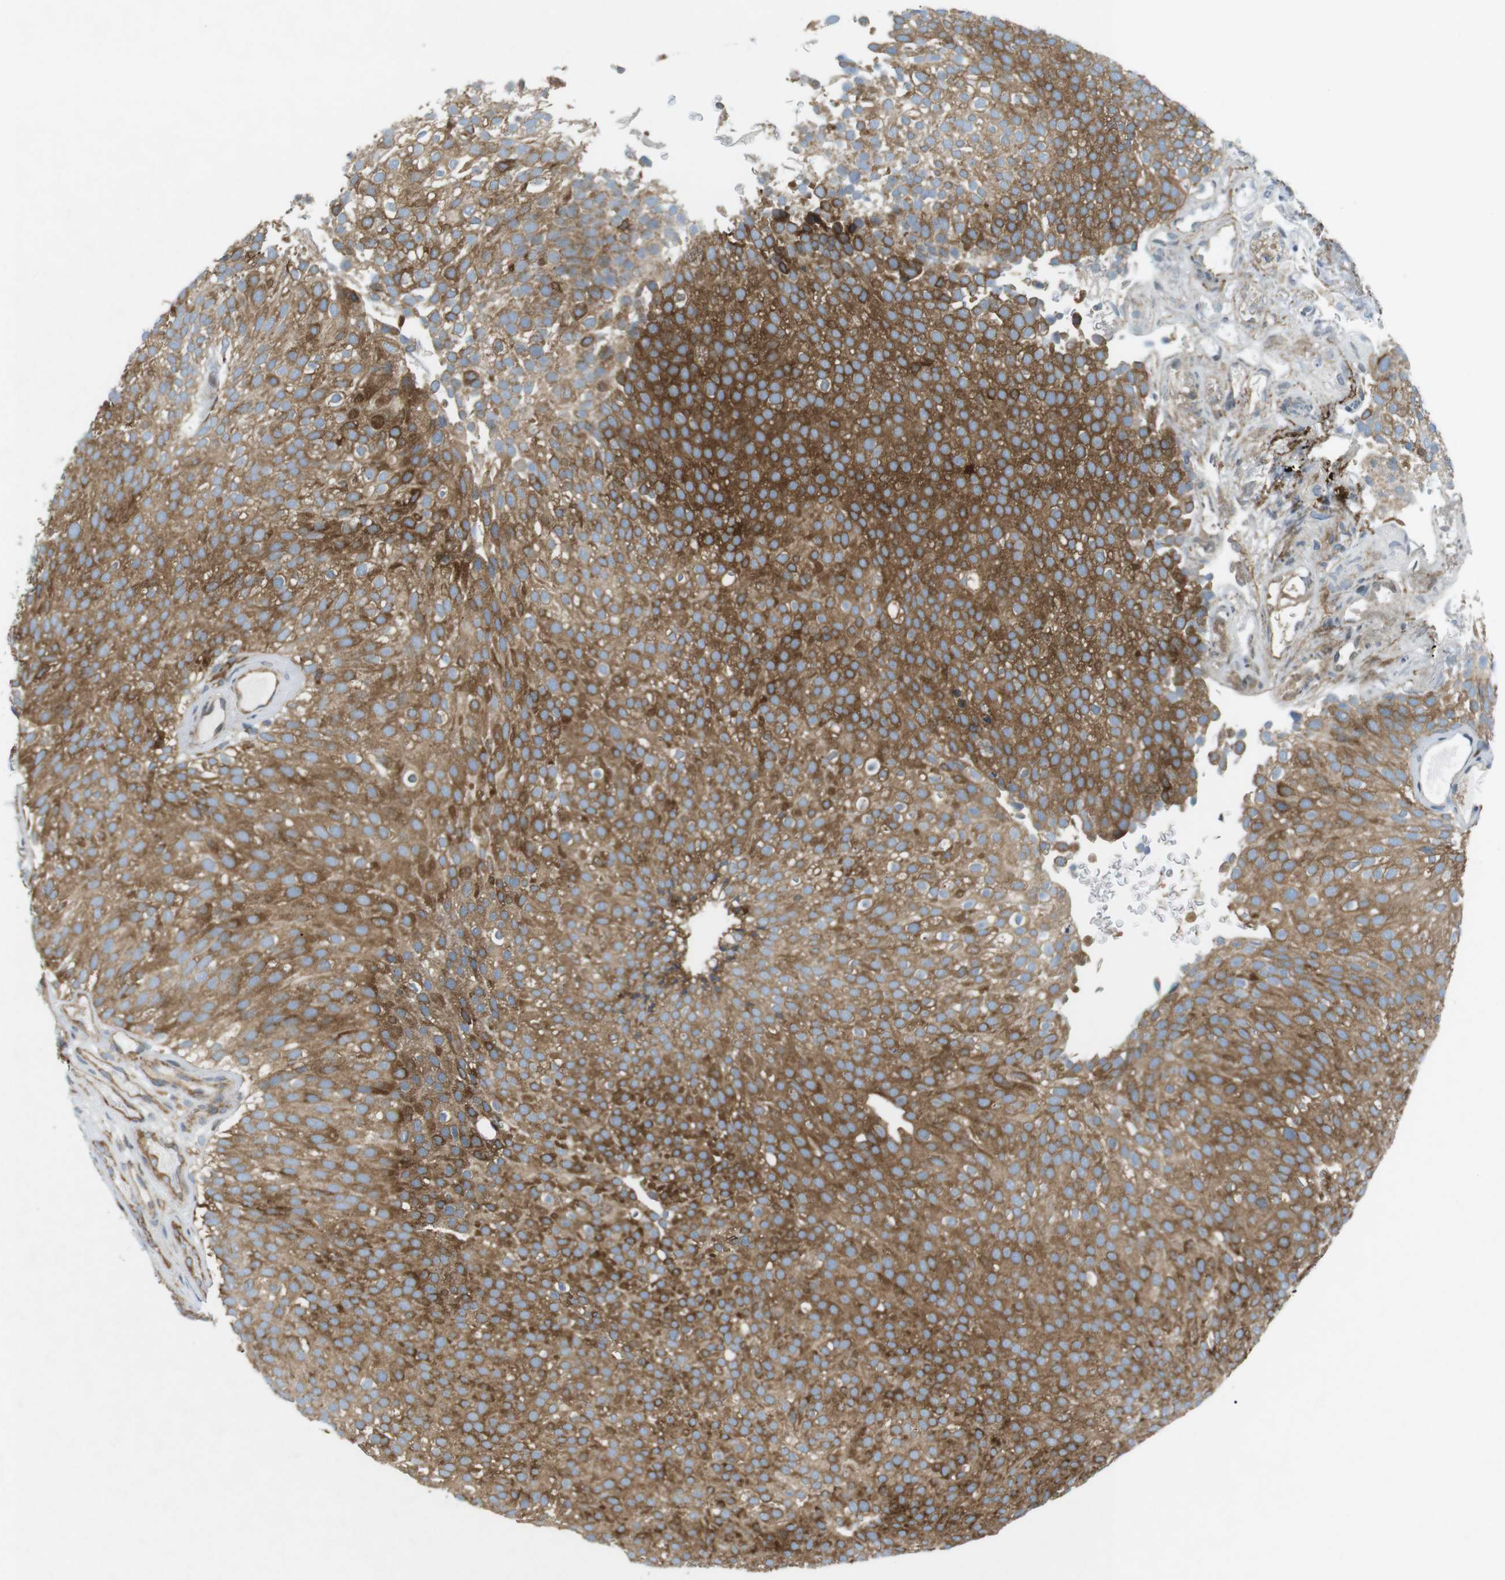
{"staining": {"intensity": "moderate", "quantity": ">75%", "location": "cytoplasmic/membranous"}, "tissue": "urothelial cancer", "cell_type": "Tumor cells", "image_type": "cancer", "snomed": [{"axis": "morphology", "description": "Urothelial carcinoma, Low grade"}, {"axis": "topography", "description": "Urinary bladder"}], "caption": "Protein expression analysis of human urothelial carcinoma (low-grade) reveals moderate cytoplasmic/membranous staining in approximately >75% of tumor cells.", "gene": "FLII", "patient": {"sex": "male", "age": 78}}